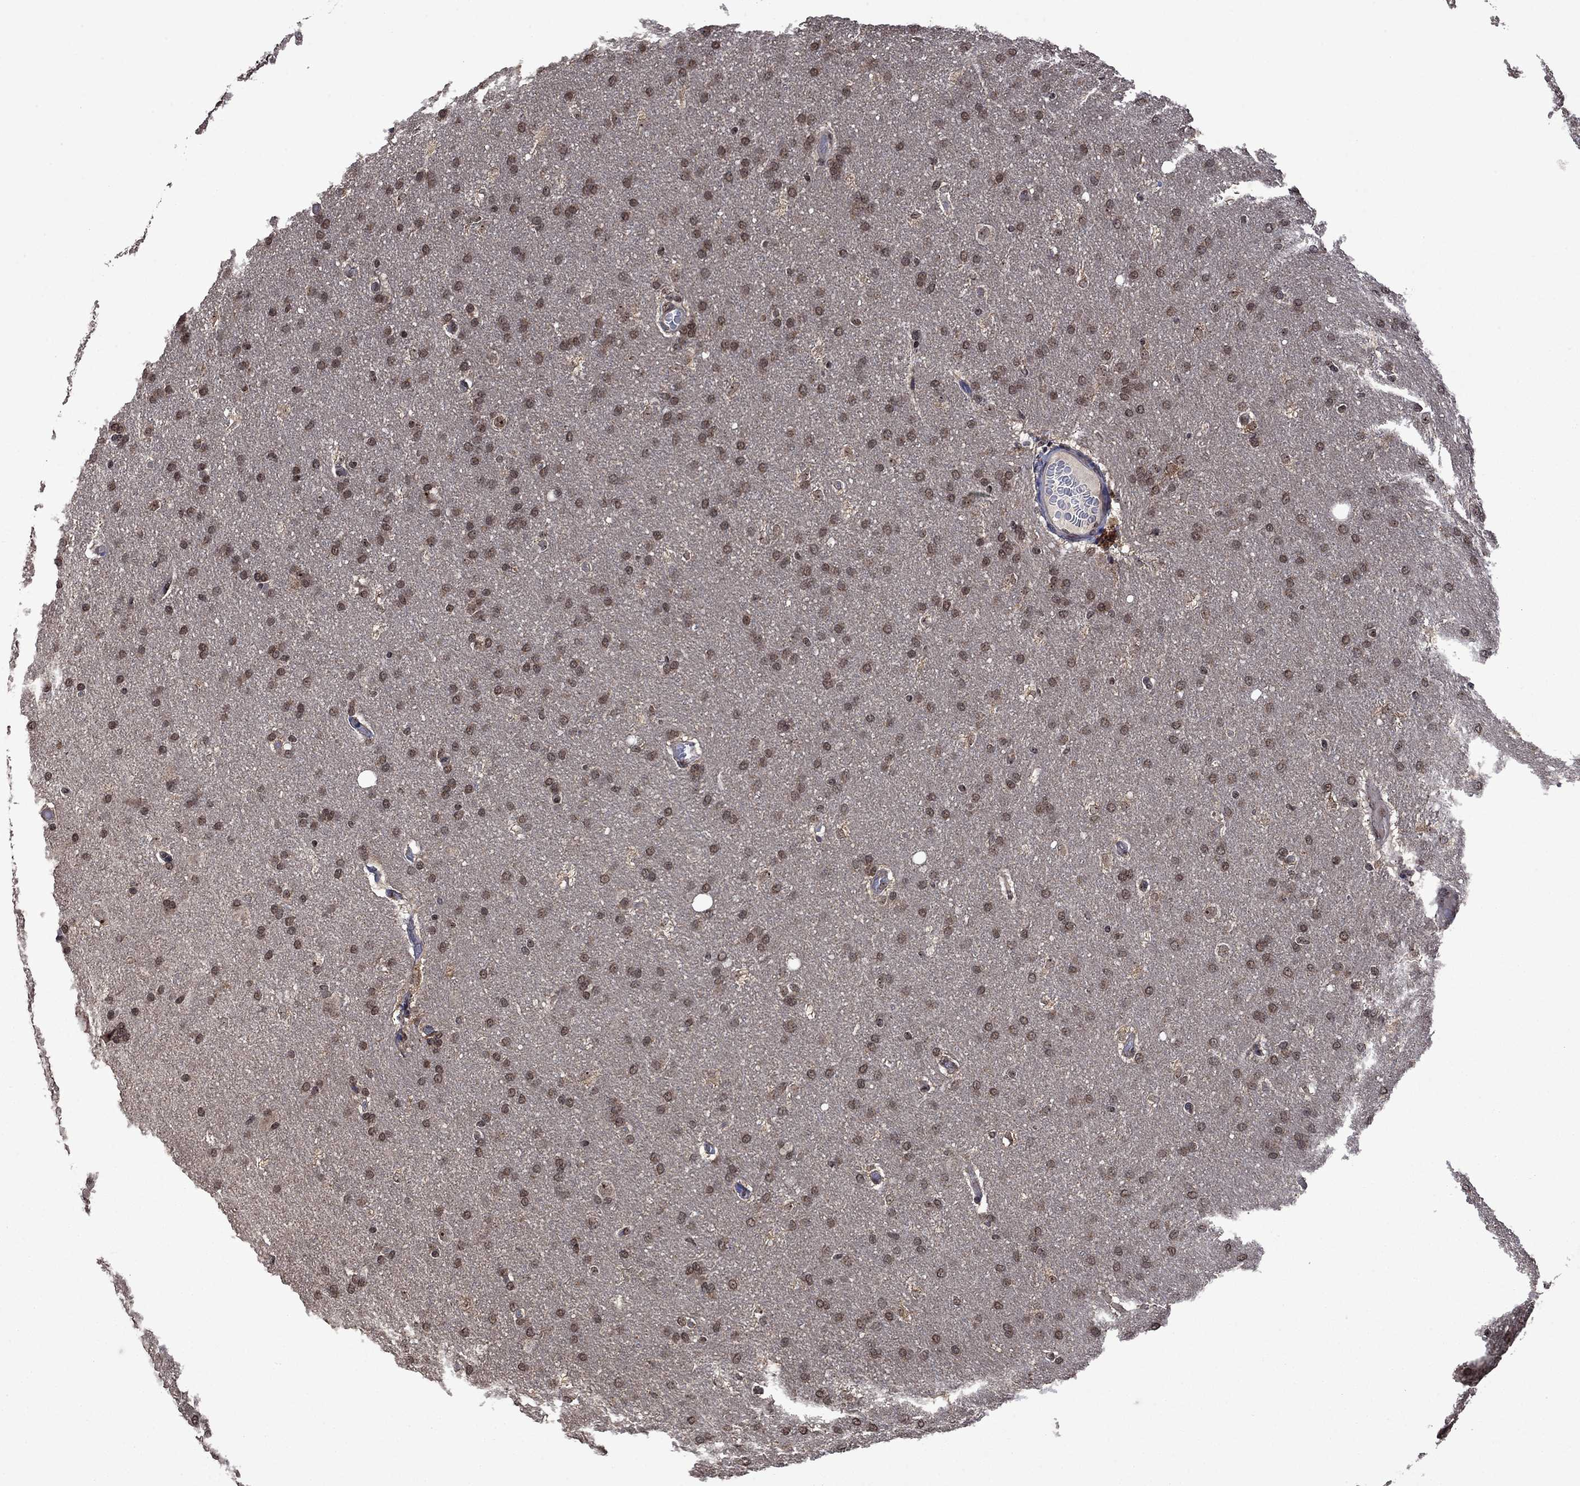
{"staining": {"intensity": "moderate", "quantity": ">75%", "location": "nuclear"}, "tissue": "glioma", "cell_type": "Tumor cells", "image_type": "cancer", "snomed": [{"axis": "morphology", "description": "Glioma, malignant, Low grade"}, {"axis": "topography", "description": "Brain"}], "caption": "Glioma tissue exhibits moderate nuclear expression in approximately >75% of tumor cells (Brightfield microscopy of DAB IHC at high magnification).", "gene": "FBL", "patient": {"sex": "female", "age": 37}}